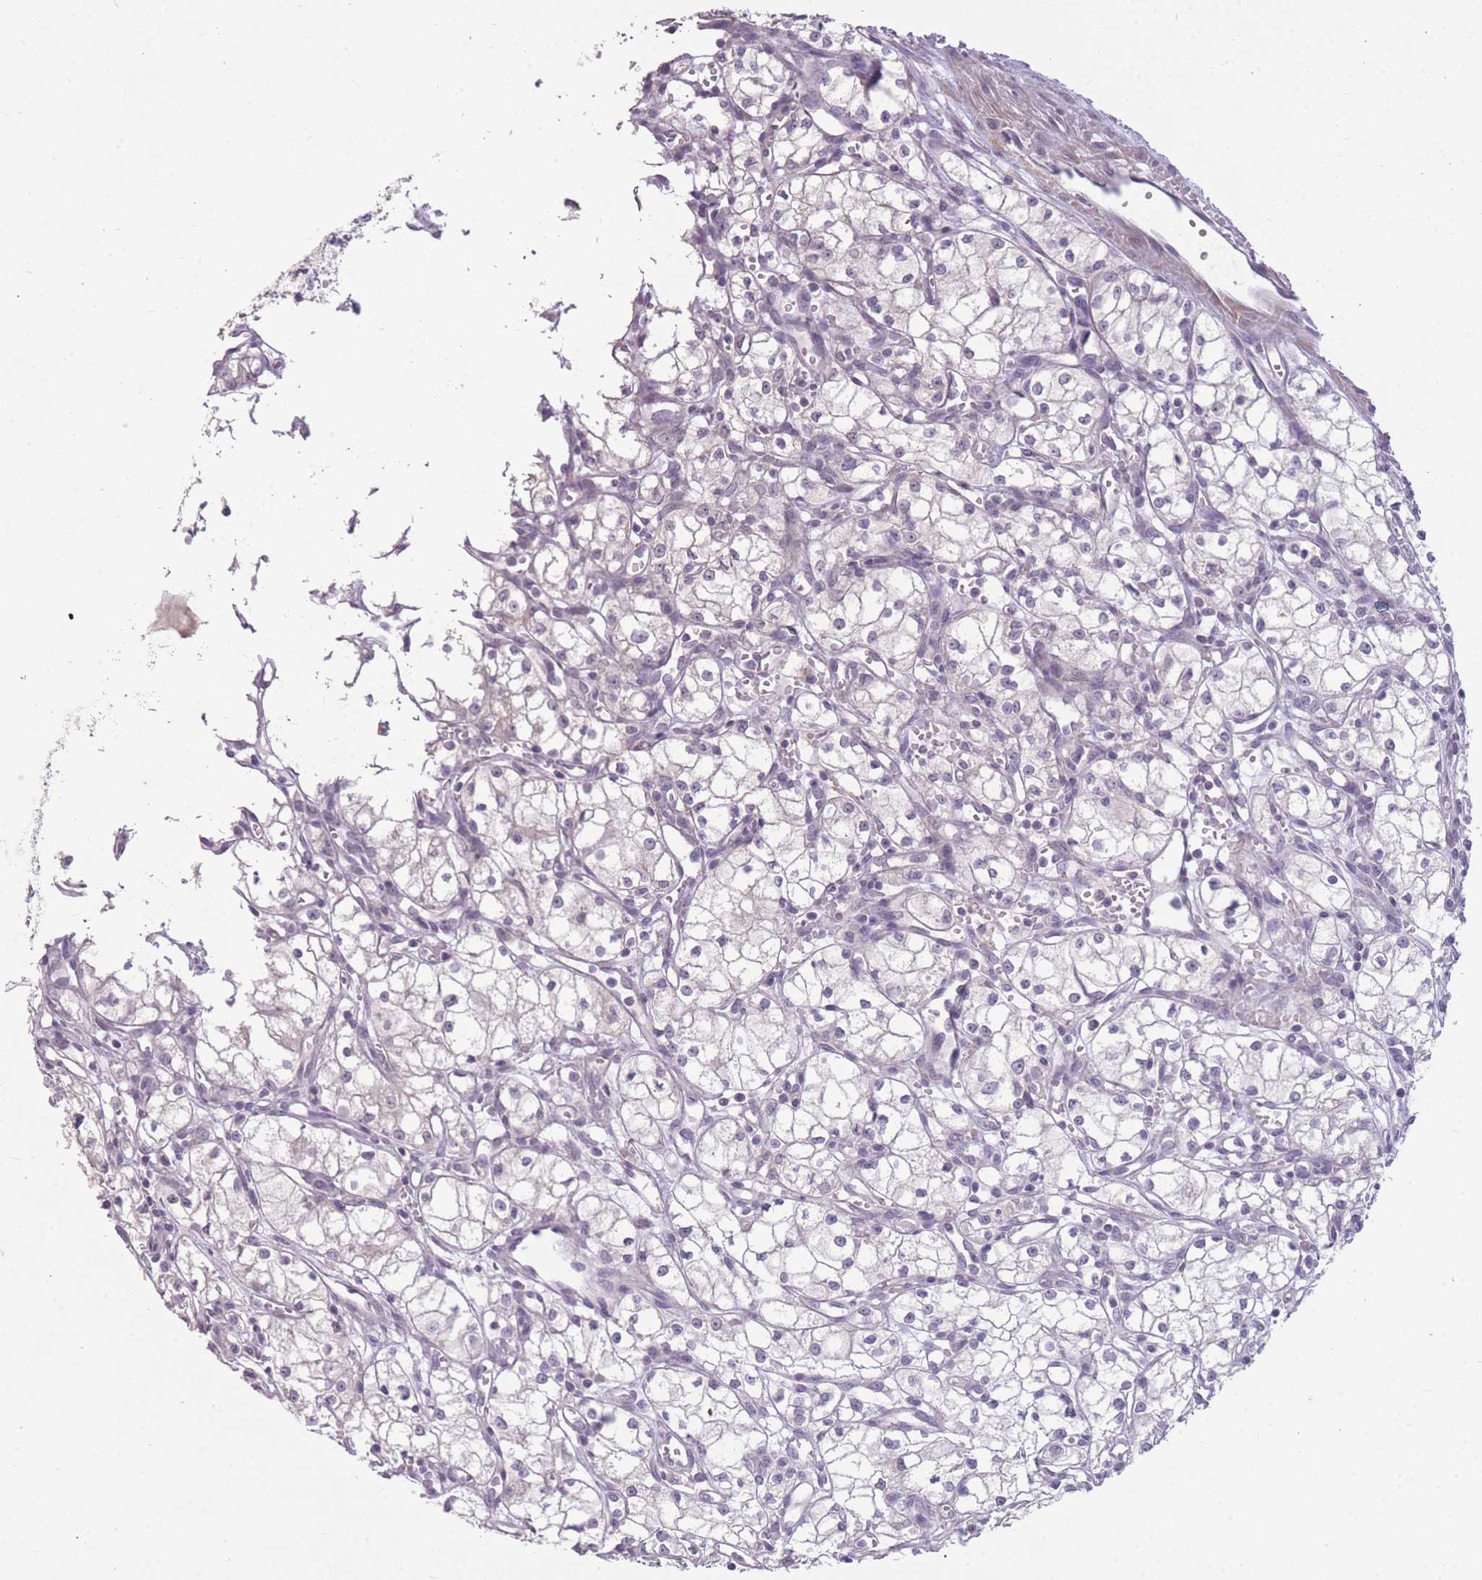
{"staining": {"intensity": "negative", "quantity": "none", "location": "none"}, "tissue": "renal cancer", "cell_type": "Tumor cells", "image_type": "cancer", "snomed": [{"axis": "morphology", "description": "Adenocarcinoma, NOS"}, {"axis": "topography", "description": "Kidney"}], "caption": "The immunohistochemistry (IHC) histopathology image has no significant expression in tumor cells of renal cancer (adenocarcinoma) tissue. The staining is performed using DAB brown chromogen with nuclei counter-stained in using hematoxylin.", "gene": "ZBTB24", "patient": {"sex": "male", "age": 59}}